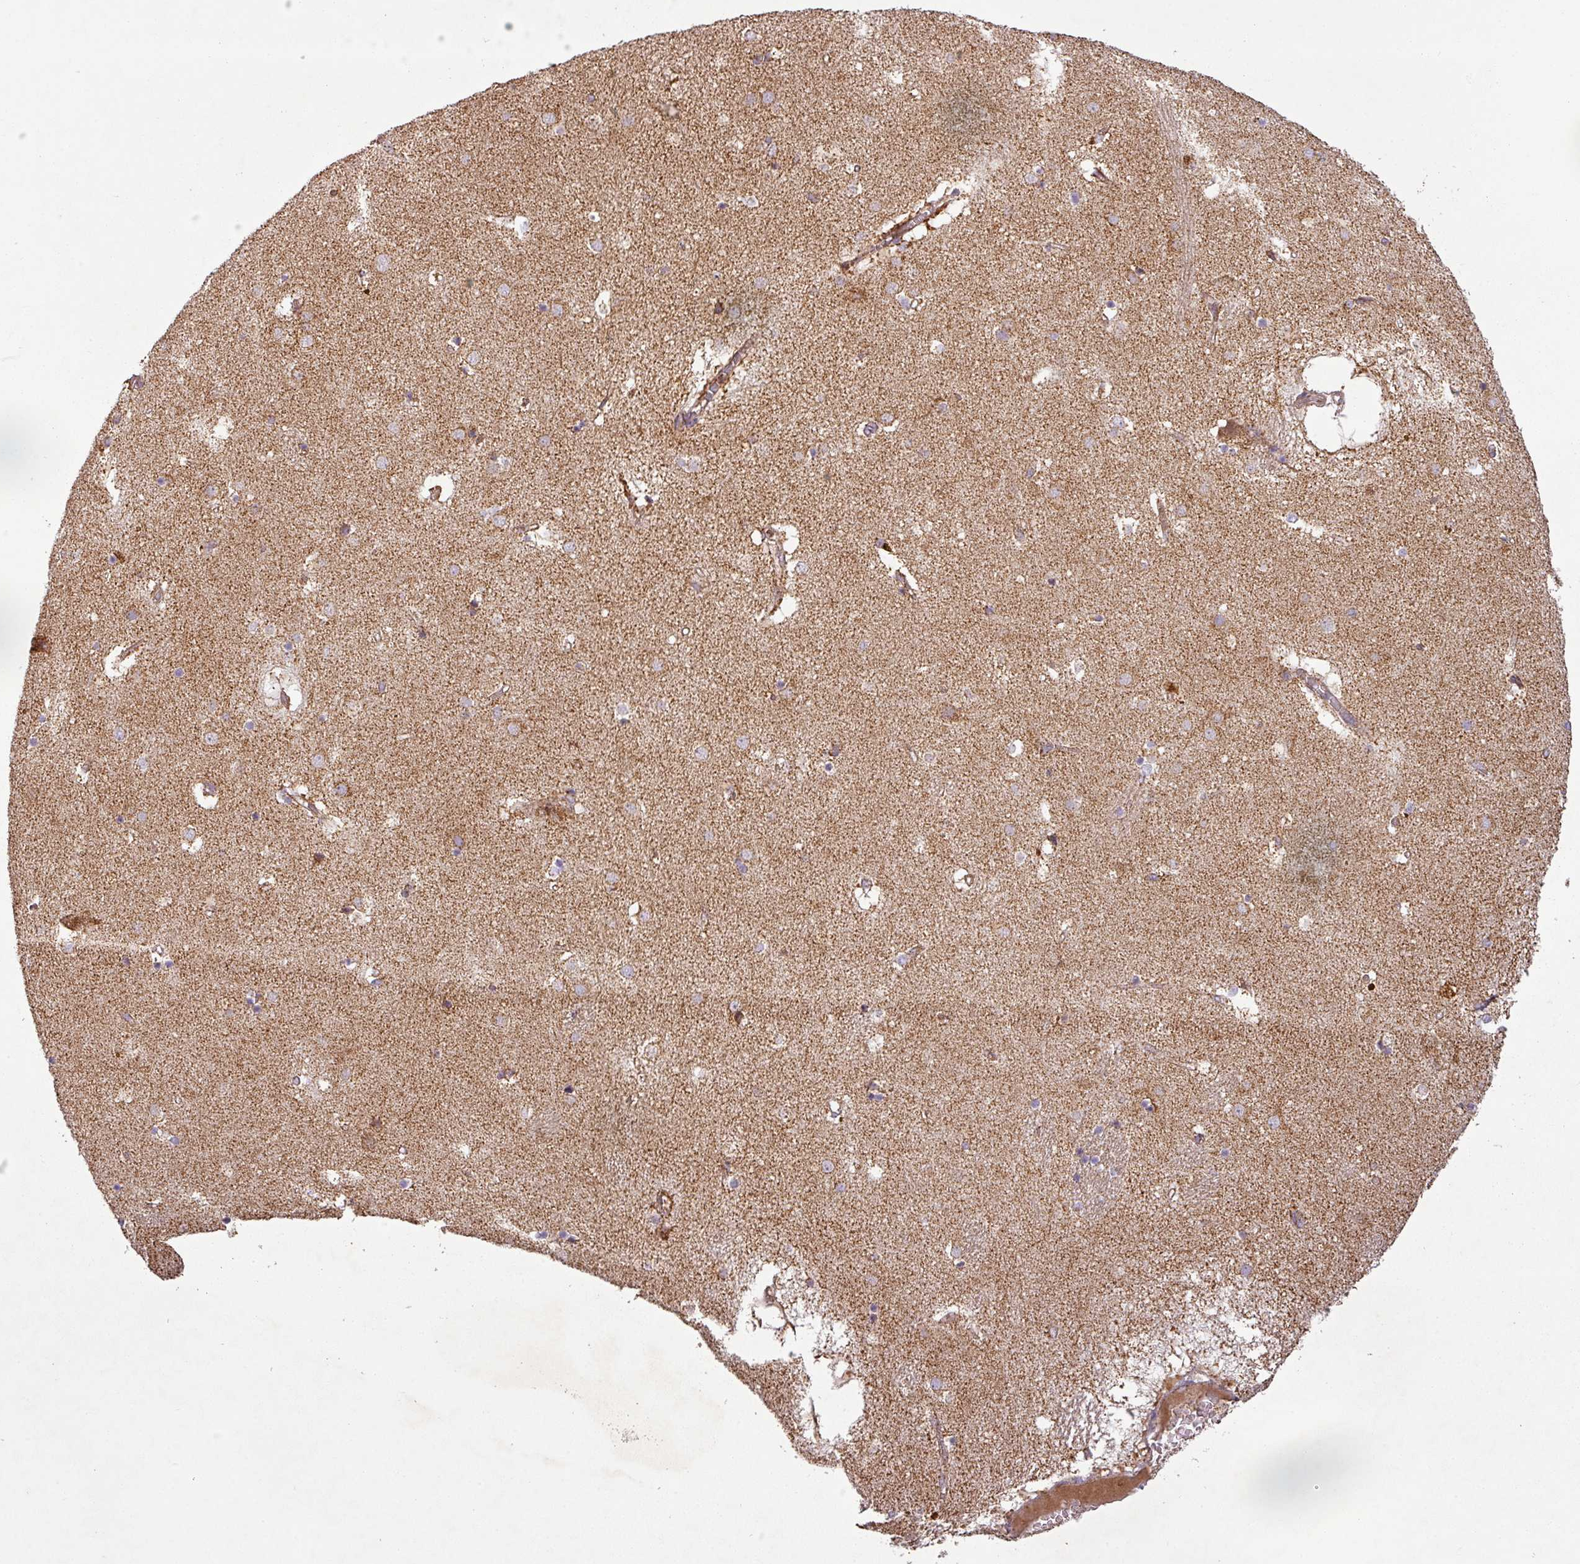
{"staining": {"intensity": "weak", "quantity": "<25%", "location": "cytoplasmic/membranous"}, "tissue": "caudate", "cell_type": "Glial cells", "image_type": "normal", "snomed": [{"axis": "morphology", "description": "Normal tissue, NOS"}, {"axis": "topography", "description": "Lateral ventricle wall"}], "caption": "Glial cells are negative for brown protein staining in unremarkable caudate. (Stains: DAB (3,3'-diaminobenzidine) immunohistochemistry (IHC) with hematoxylin counter stain, Microscopy: brightfield microscopy at high magnification).", "gene": "GPD2", "patient": {"sex": "male", "age": 70}}